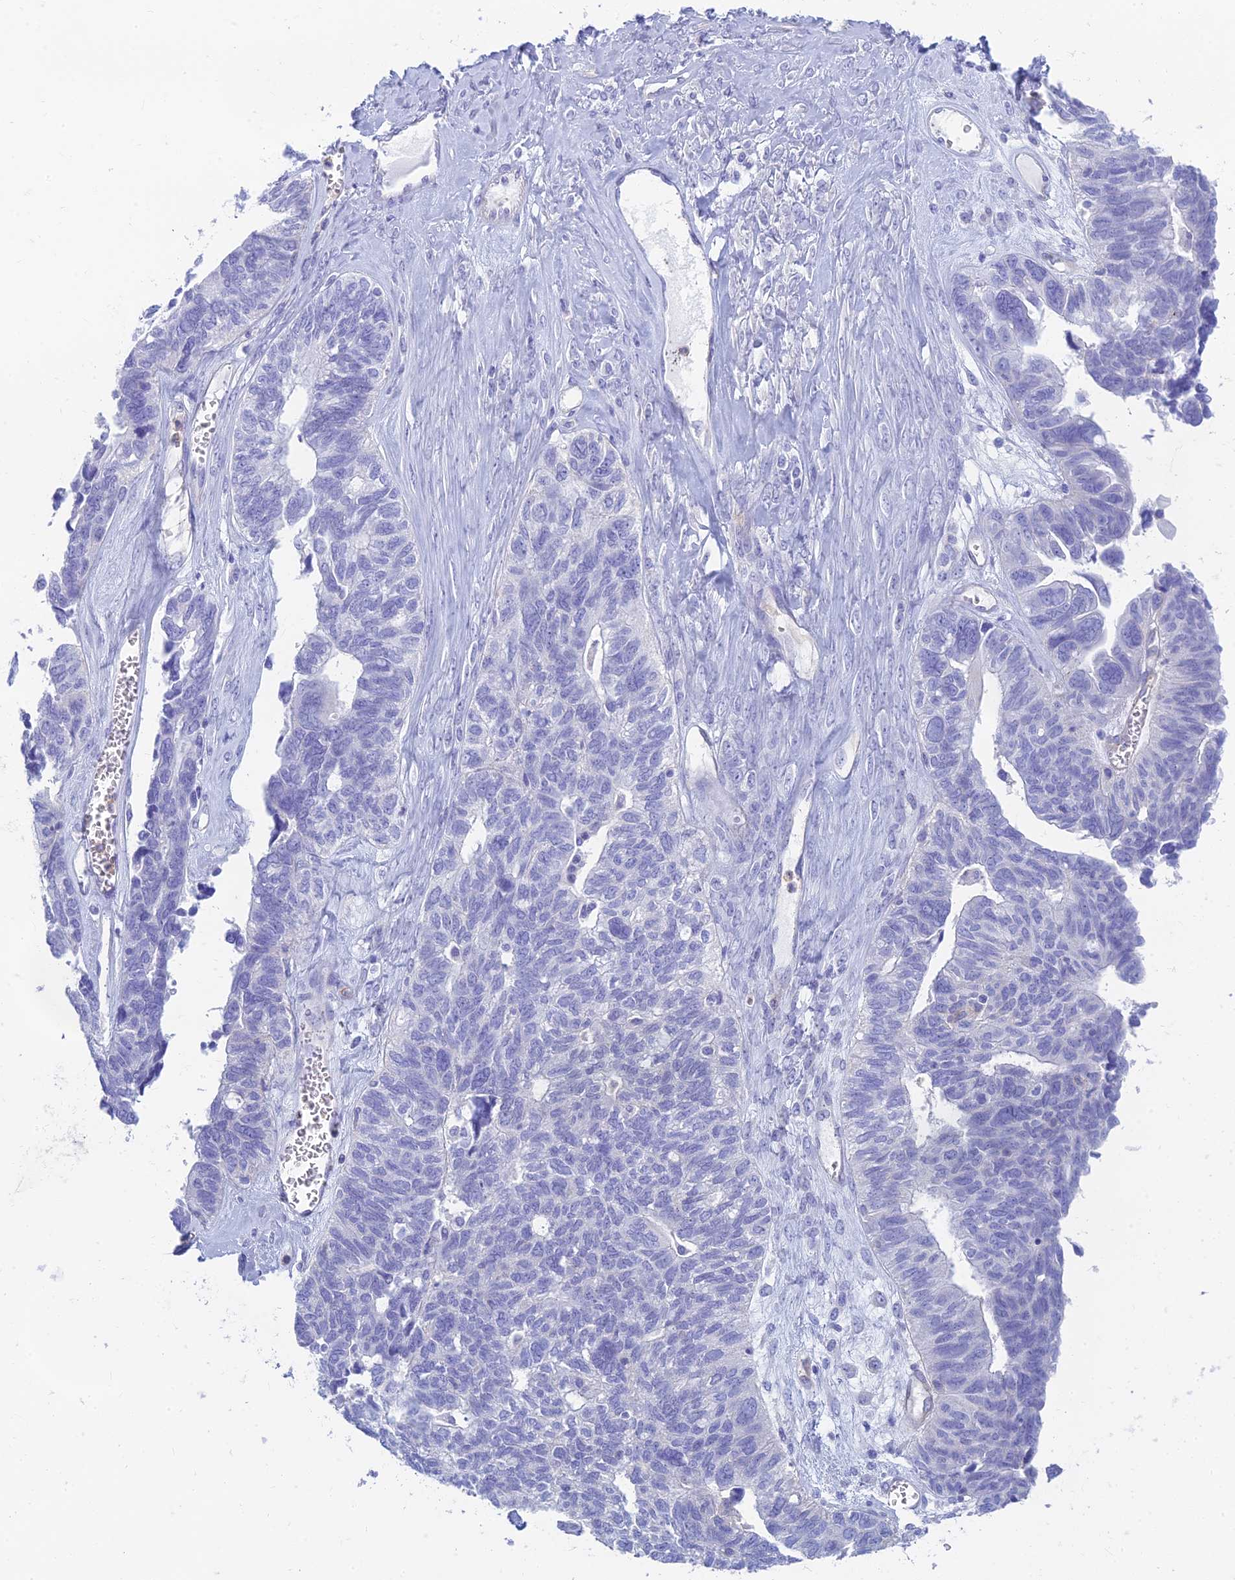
{"staining": {"intensity": "negative", "quantity": "none", "location": "none"}, "tissue": "ovarian cancer", "cell_type": "Tumor cells", "image_type": "cancer", "snomed": [{"axis": "morphology", "description": "Cystadenocarcinoma, serous, NOS"}, {"axis": "topography", "description": "Ovary"}], "caption": "A micrograph of ovarian serous cystadenocarcinoma stained for a protein exhibits no brown staining in tumor cells.", "gene": "STRN4", "patient": {"sex": "female", "age": 79}}